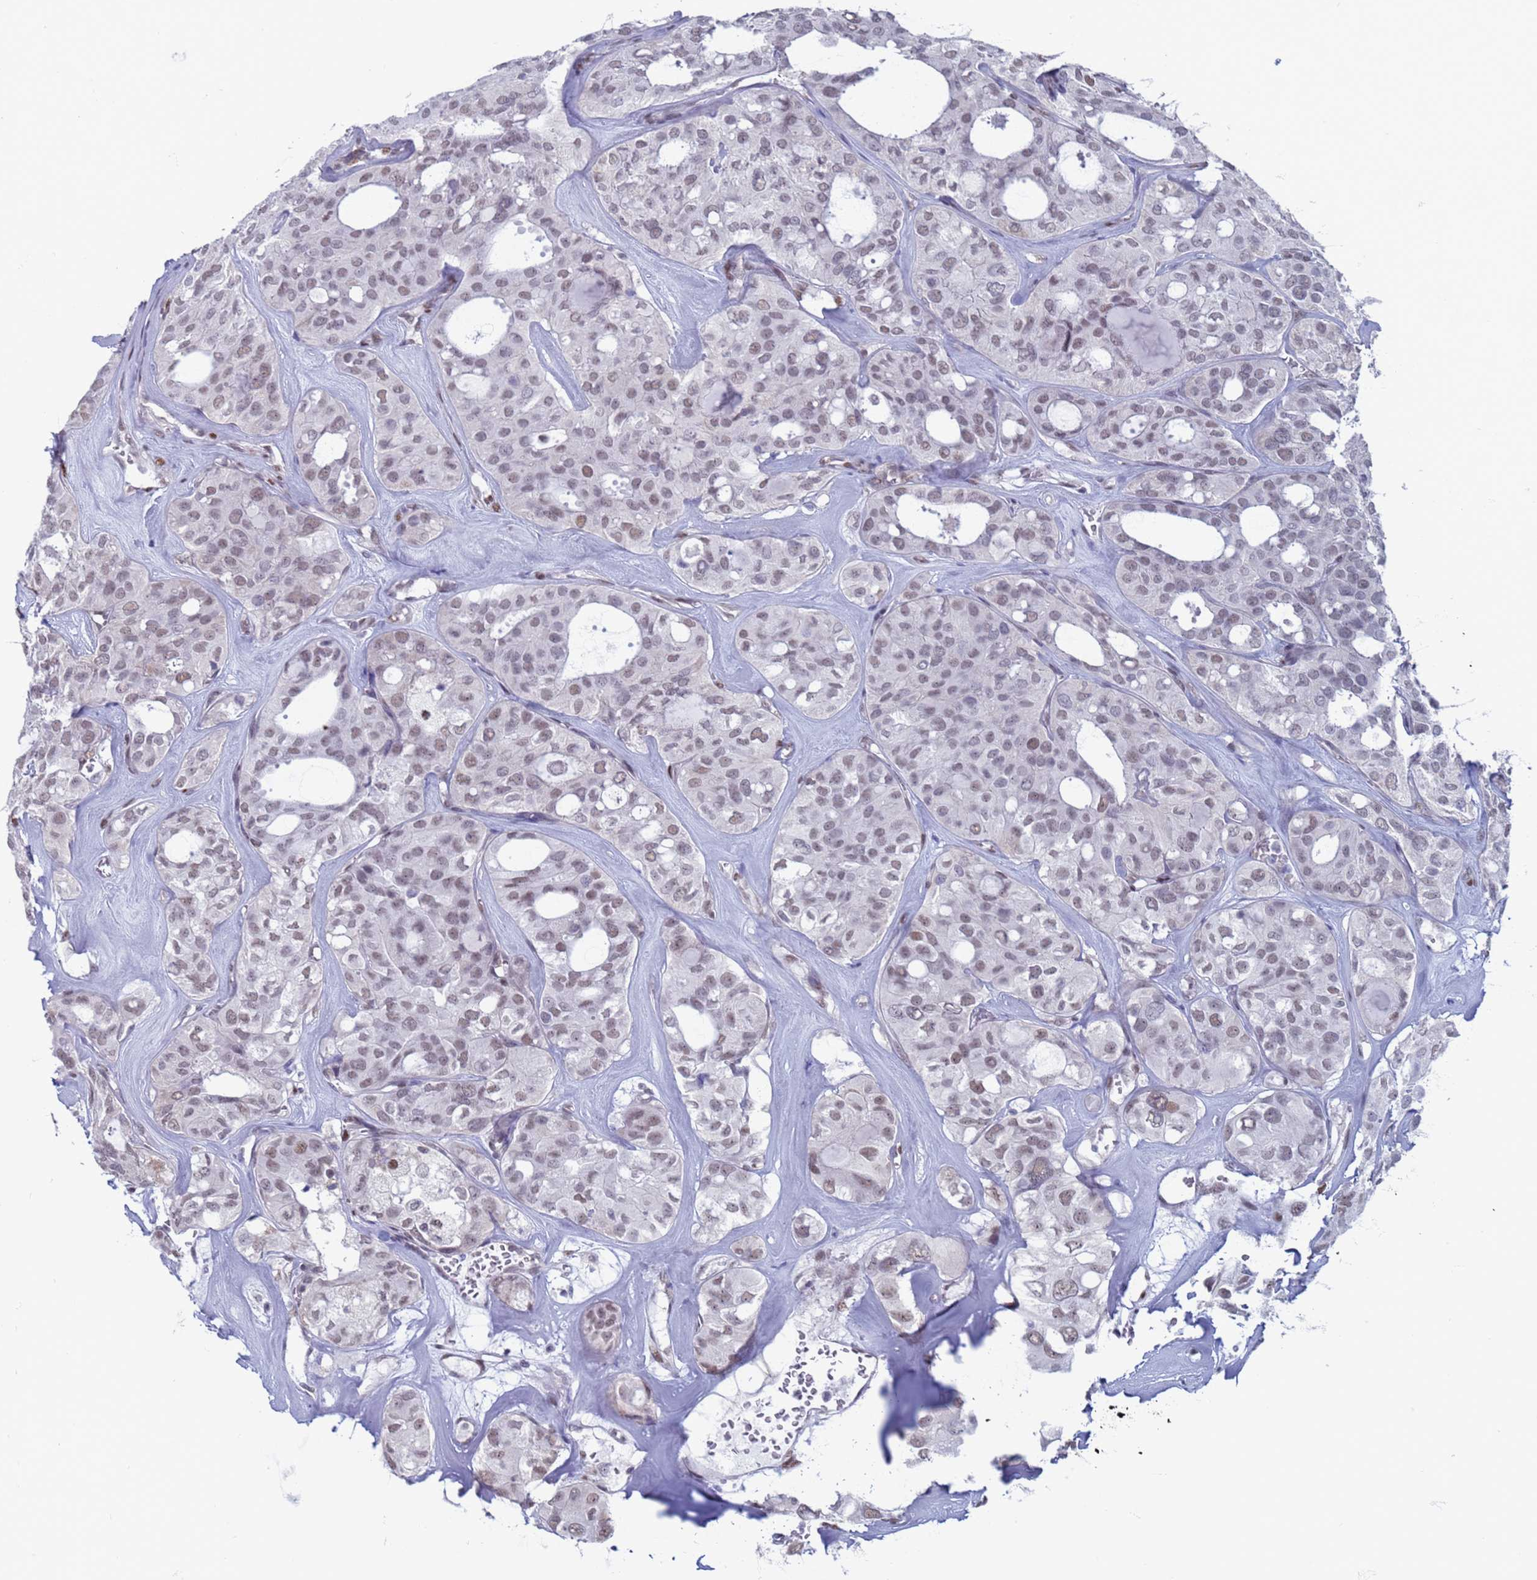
{"staining": {"intensity": "weak", "quantity": ">75%", "location": "nuclear"}, "tissue": "thyroid cancer", "cell_type": "Tumor cells", "image_type": "cancer", "snomed": [{"axis": "morphology", "description": "Follicular adenoma carcinoma, NOS"}, {"axis": "topography", "description": "Thyroid gland"}], "caption": "High-power microscopy captured an immunohistochemistry (IHC) photomicrograph of thyroid cancer (follicular adenoma carcinoma), revealing weak nuclear expression in about >75% of tumor cells. The protein of interest is shown in brown color, while the nuclei are stained blue.", "gene": "SAE1", "patient": {"sex": "male", "age": 75}}